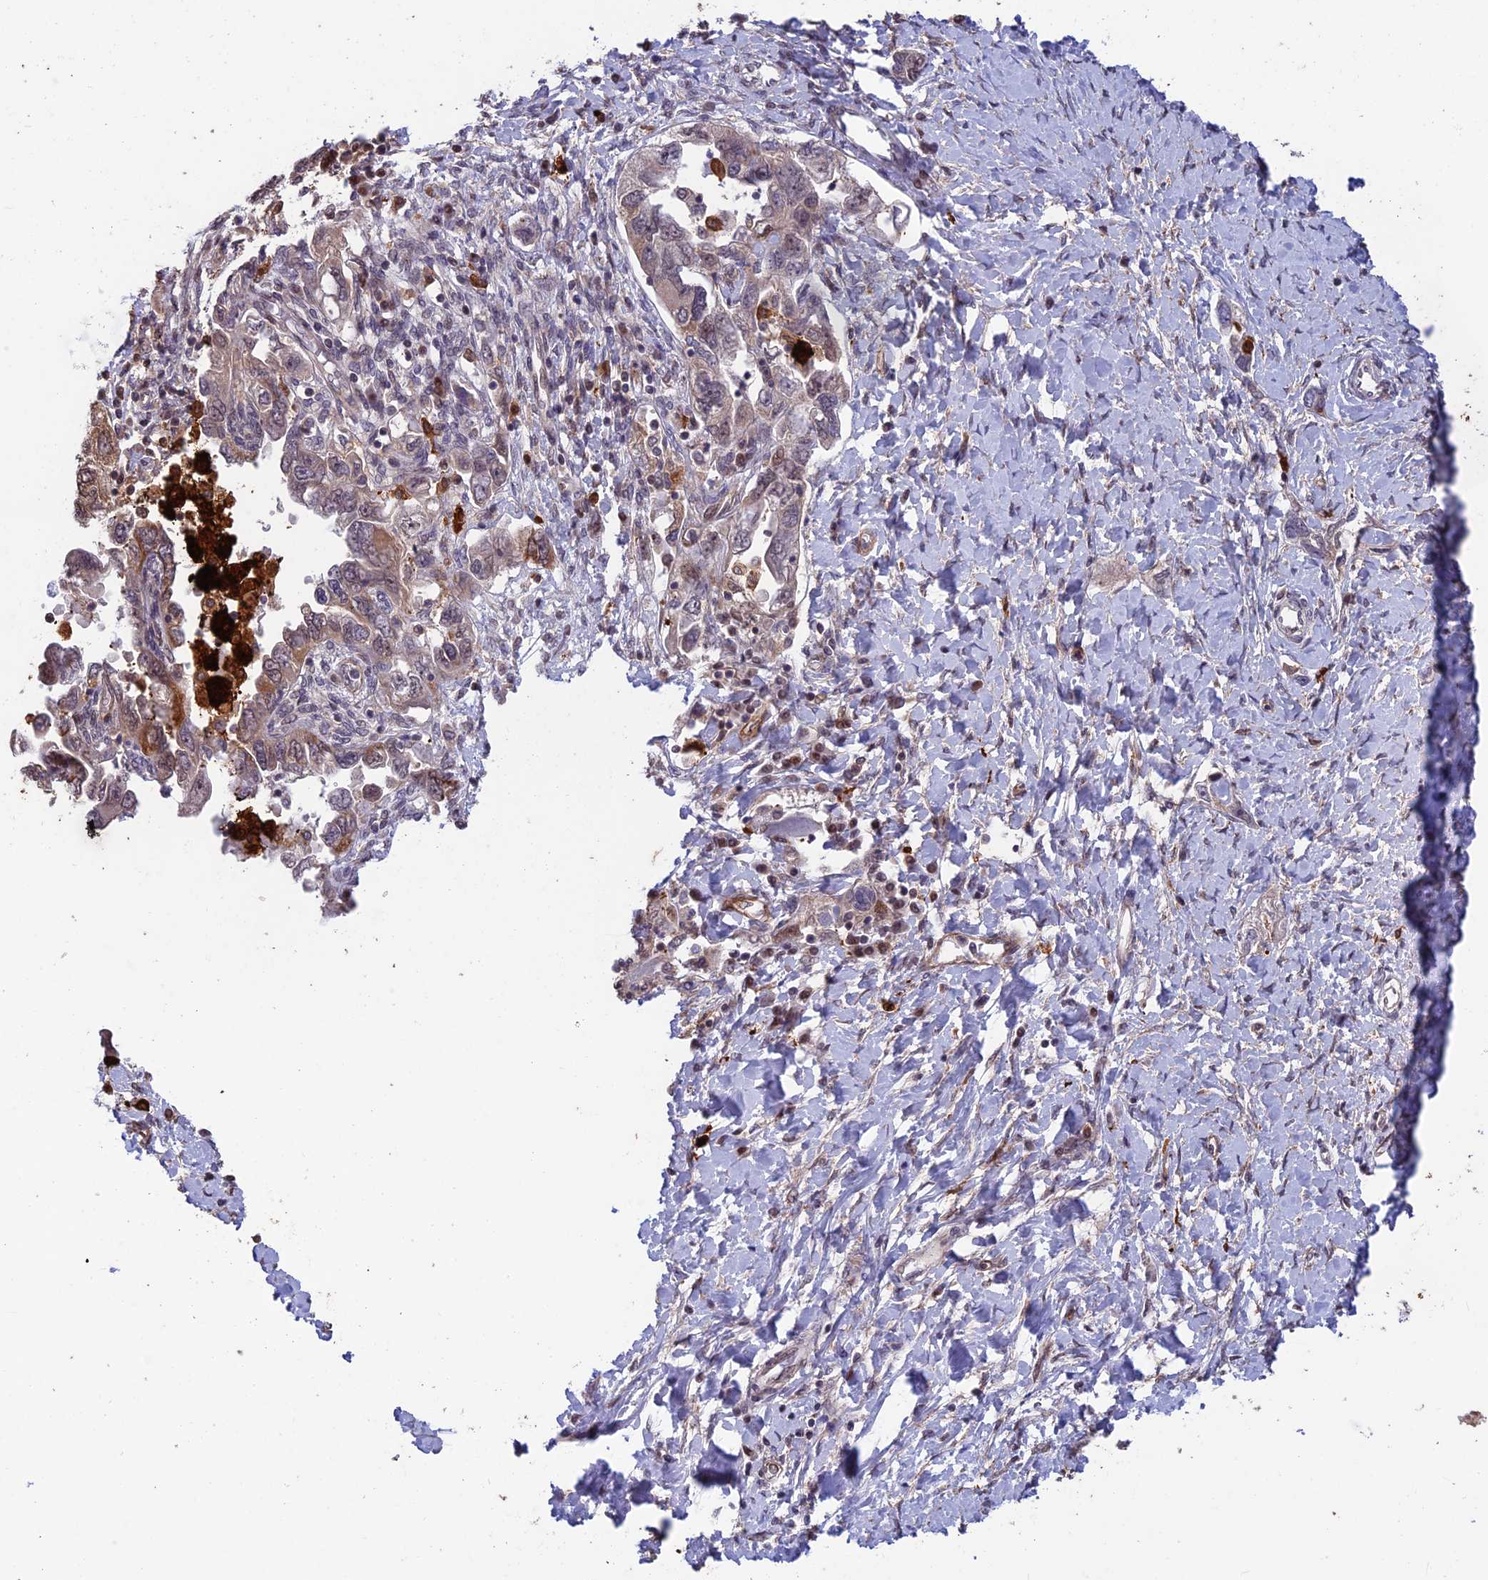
{"staining": {"intensity": "weak", "quantity": "25%-75%", "location": "cytoplasmic/membranous"}, "tissue": "ovarian cancer", "cell_type": "Tumor cells", "image_type": "cancer", "snomed": [{"axis": "morphology", "description": "Carcinoma, NOS"}, {"axis": "morphology", "description": "Cystadenocarcinoma, serous, NOS"}, {"axis": "topography", "description": "Ovary"}], "caption": "Serous cystadenocarcinoma (ovarian) stained with a brown dye shows weak cytoplasmic/membranous positive staining in about 25%-75% of tumor cells.", "gene": "MAST2", "patient": {"sex": "female", "age": 69}}